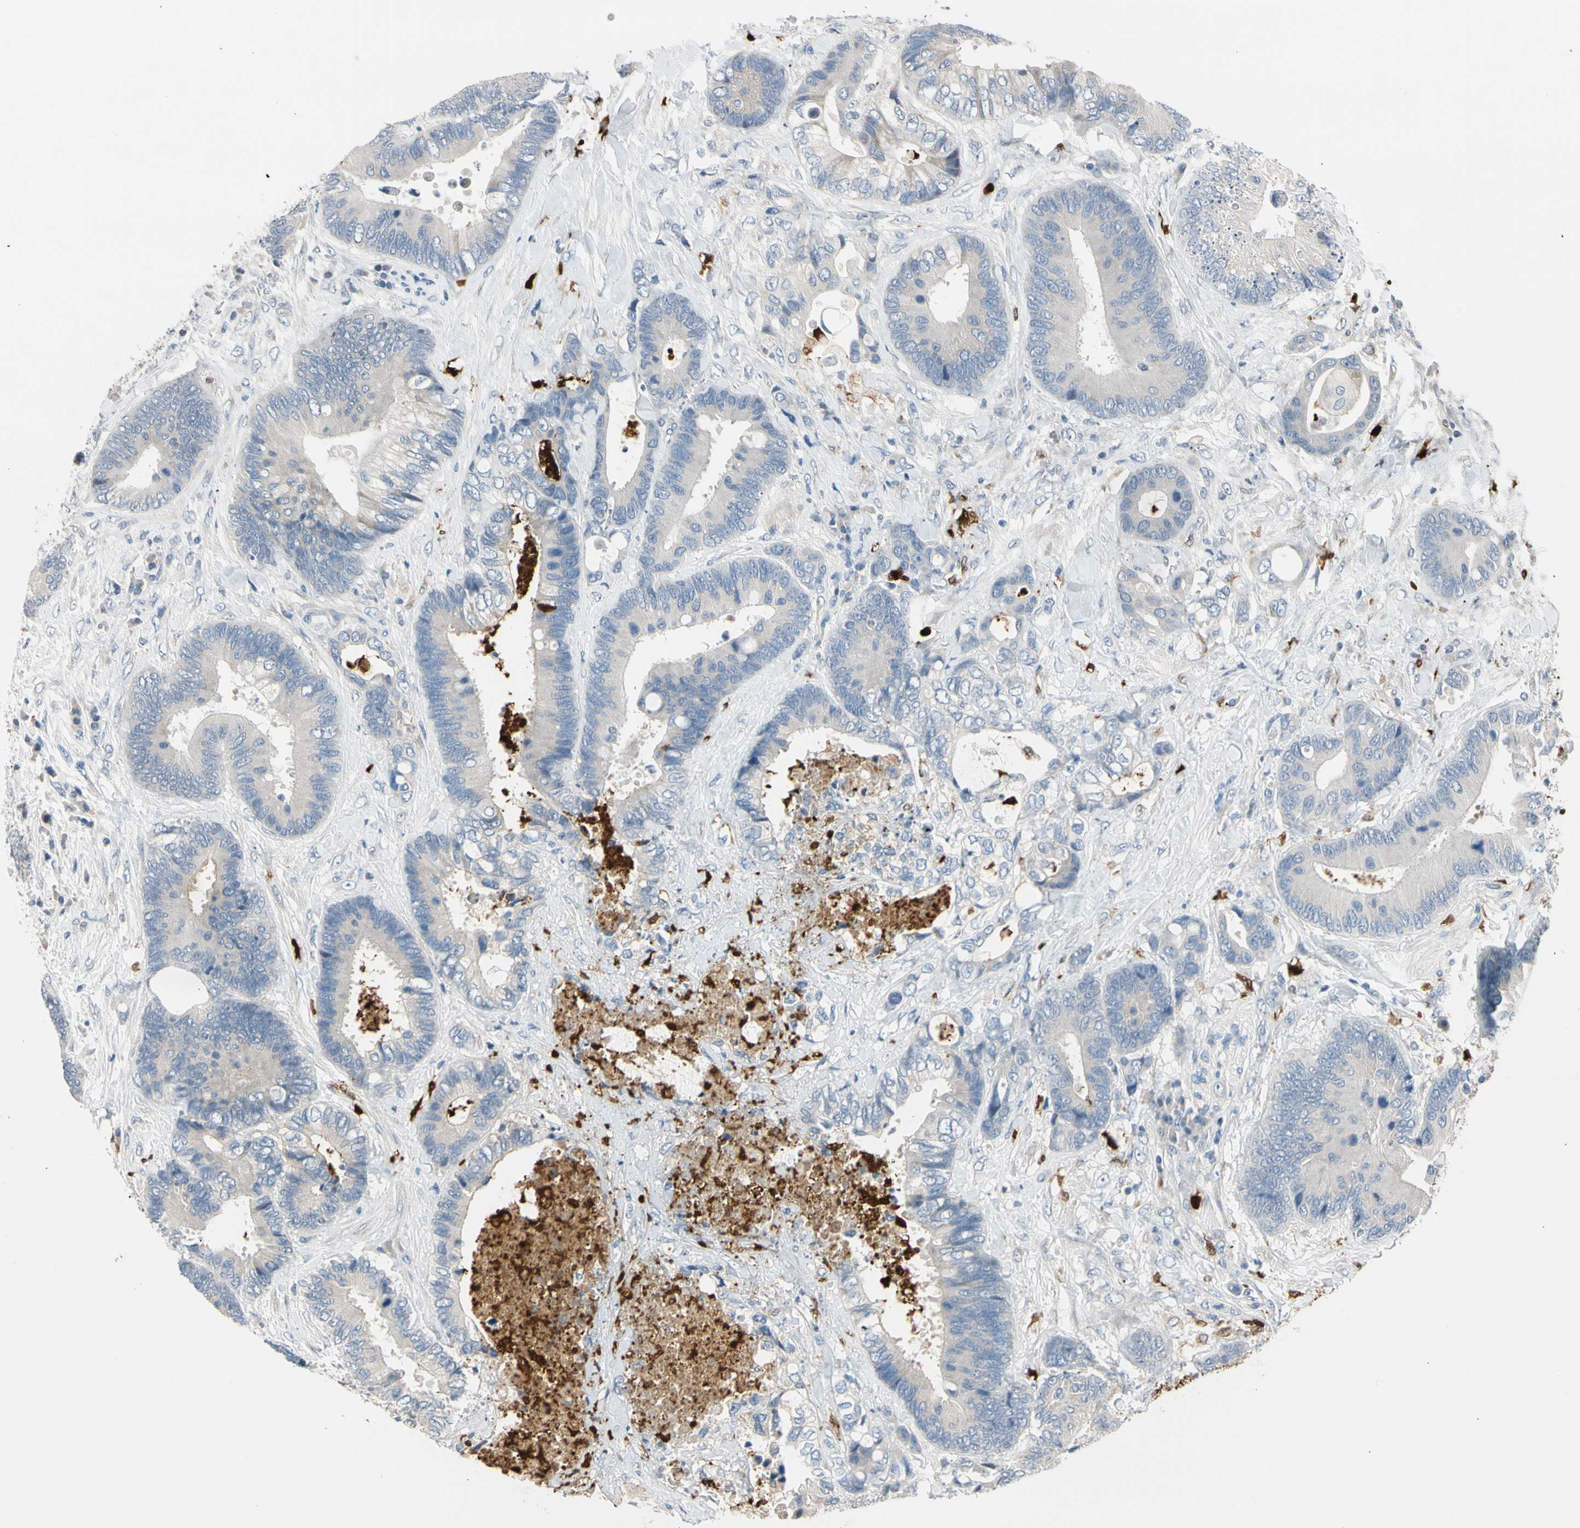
{"staining": {"intensity": "negative", "quantity": "none", "location": "none"}, "tissue": "colorectal cancer", "cell_type": "Tumor cells", "image_type": "cancer", "snomed": [{"axis": "morphology", "description": "Adenocarcinoma, NOS"}, {"axis": "topography", "description": "Rectum"}], "caption": "Human colorectal cancer (adenocarcinoma) stained for a protein using IHC shows no expression in tumor cells.", "gene": "TRAF5", "patient": {"sex": "male", "age": 55}}